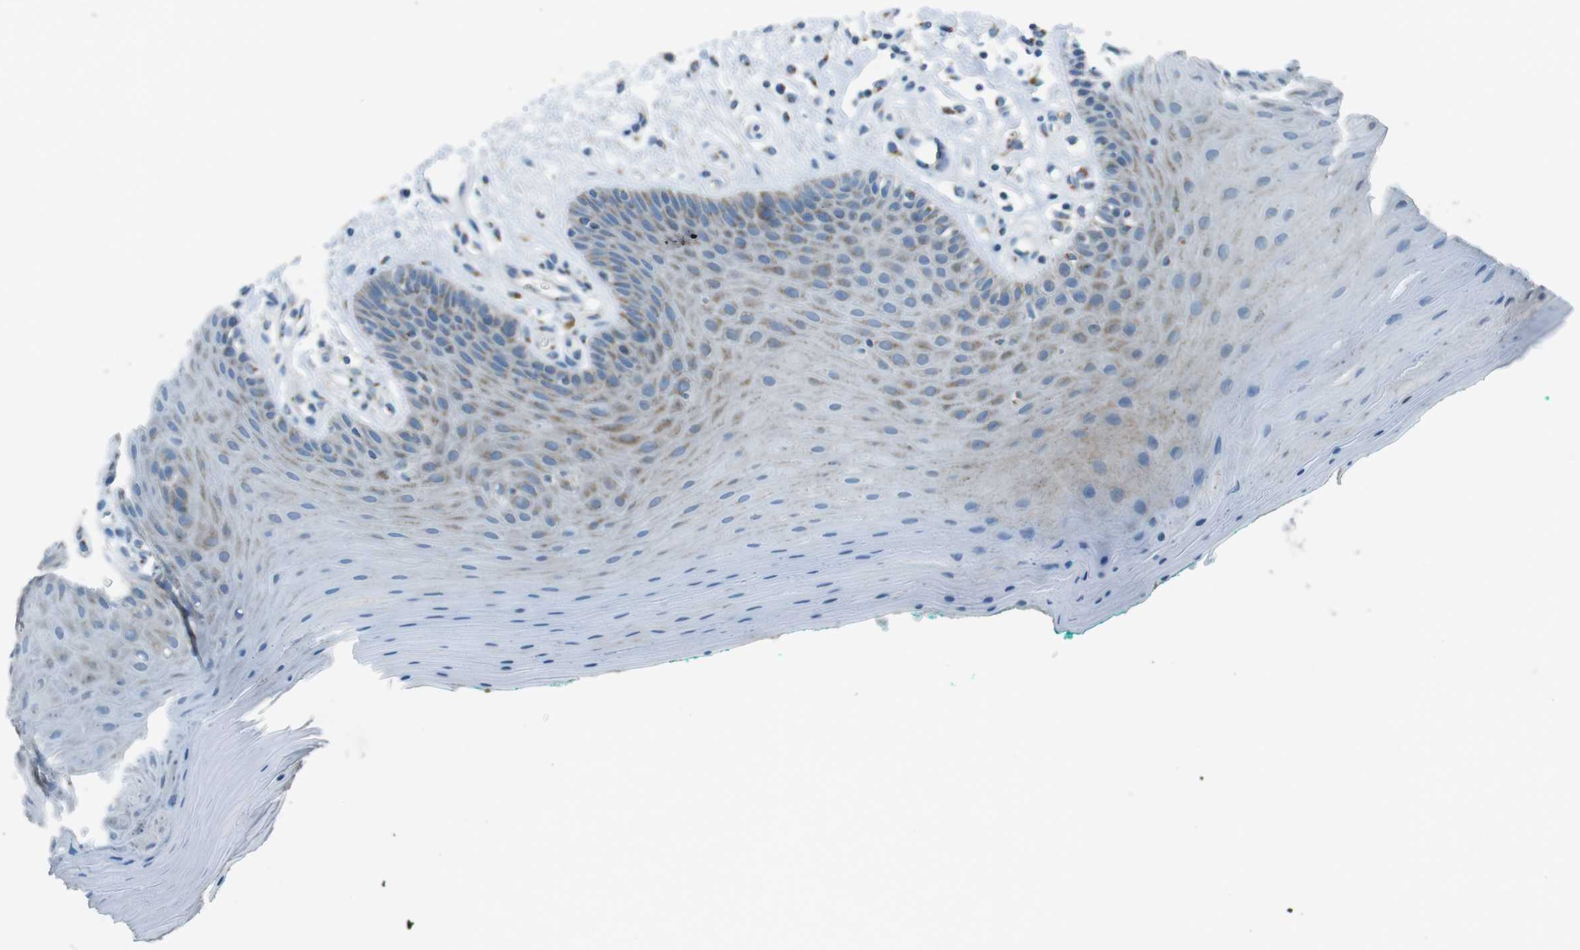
{"staining": {"intensity": "moderate", "quantity": "<25%", "location": "cytoplasmic/membranous"}, "tissue": "oral mucosa", "cell_type": "Squamous epithelial cells", "image_type": "normal", "snomed": [{"axis": "morphology", "description": "Normal tissue, NOS"}, {"axis": "topography", "description": "Skeletal muscle"}, {"axis": "topography", "description": "Oral tissue"}], "caption": "An immunohistochemistry image of benign tissue is shown. Protein staining in brown highlights moderate cytoplasmic/membranous positivity in oral mucosa within squamous epithelial cells.", "gene": "TXNDC15", "patient": {"sex": "male", "age": 58}}